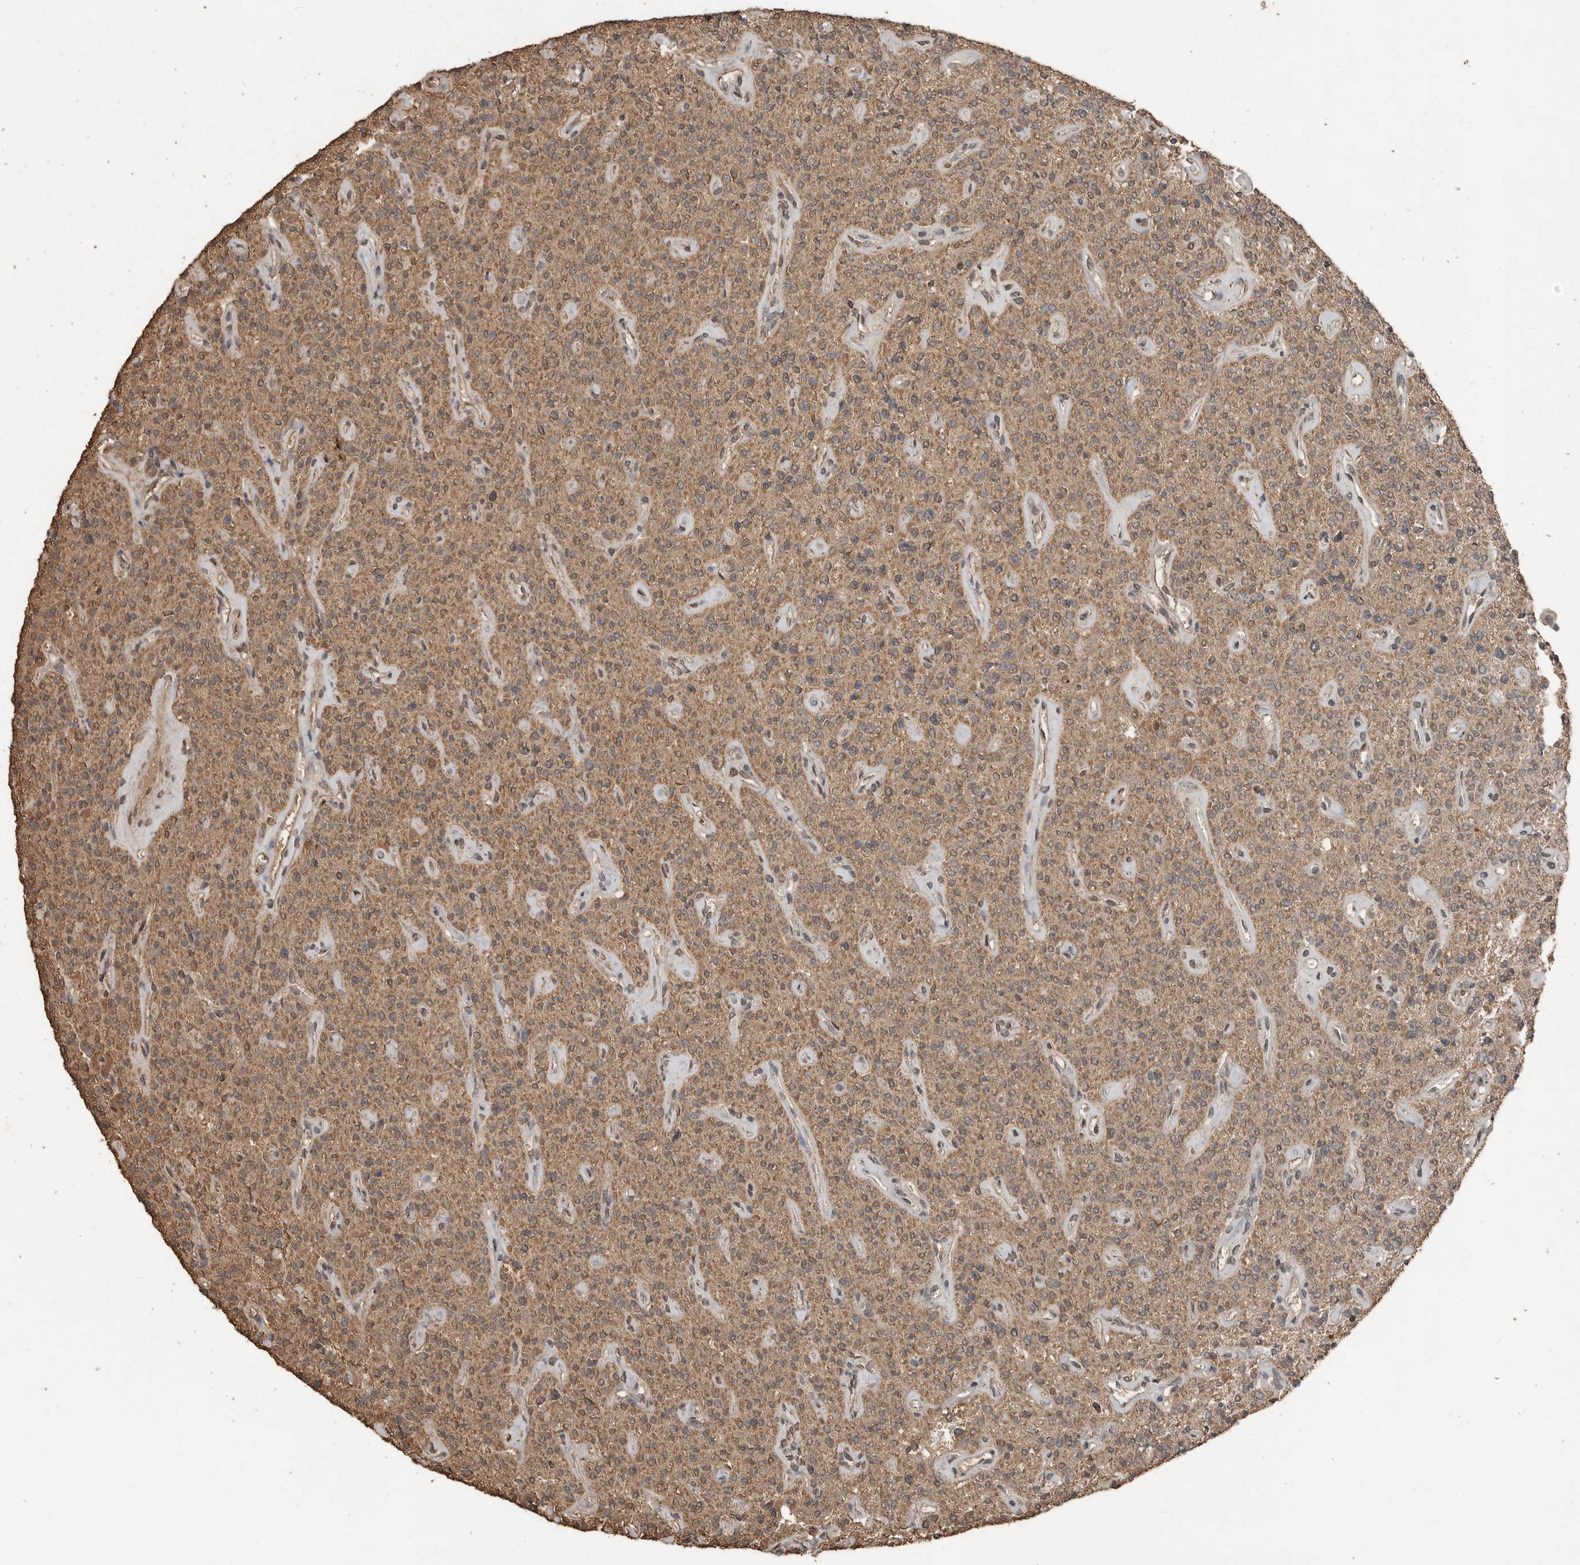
{"staining": {"intensity": "moderate", "quantity": ">75%", "location": "cytoplasmic/membranous"}, "tissue": "parathyroid gland", "cell_type": "Glandular cells", "image_type": "normal", "snomed": [{"axis": "morphology", "description": "Normal tissue, NOS"}, {"axis": "topography", "description": "Parathyroid gland"}], "caption": "Glandular cells show moderate cytoplasmic/membranous positivity in about >75% of cells in normal parathyroid gland.", "gene": "BLZF1", "patient": {"sex": "male", "age": 46}}